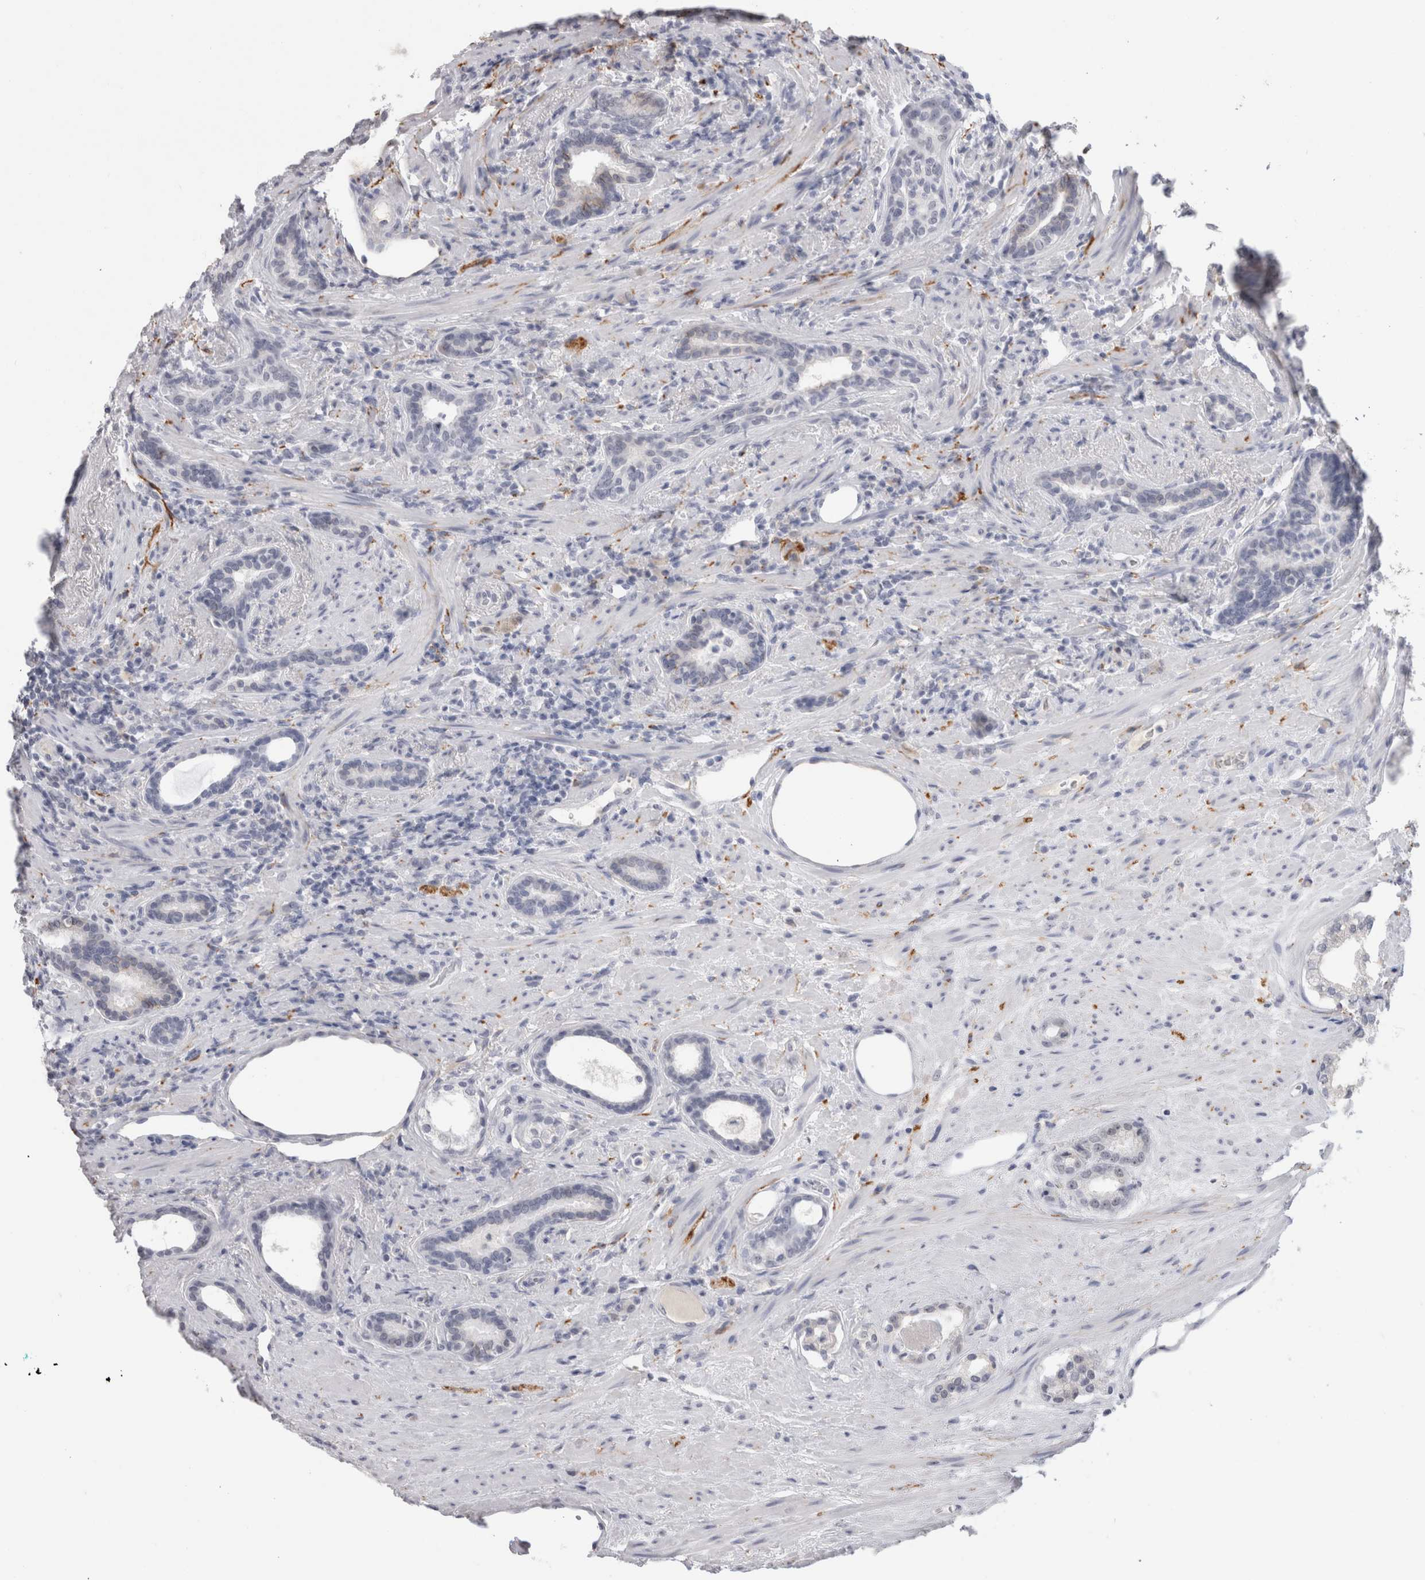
{"staining": {"intensity": "negative", "quantity": "none", "location": "none"}, "tissue": "prostate cancer", "cell_type": "Tumor cells", "image_type": "cancer", "snomed": [{"axis": "morphology", "description": "Adenocarcinoma, High grade"}, {"axis": "topography", "description": "Prostate"}], "caption": "This is a photomicrograph of IHC staining of prostate cancer (high-grade adenocarcinoma), which shows no positivity in tumor cells.", "gene": "CADM3", "patient": {"sex": "male", "age": 71}}